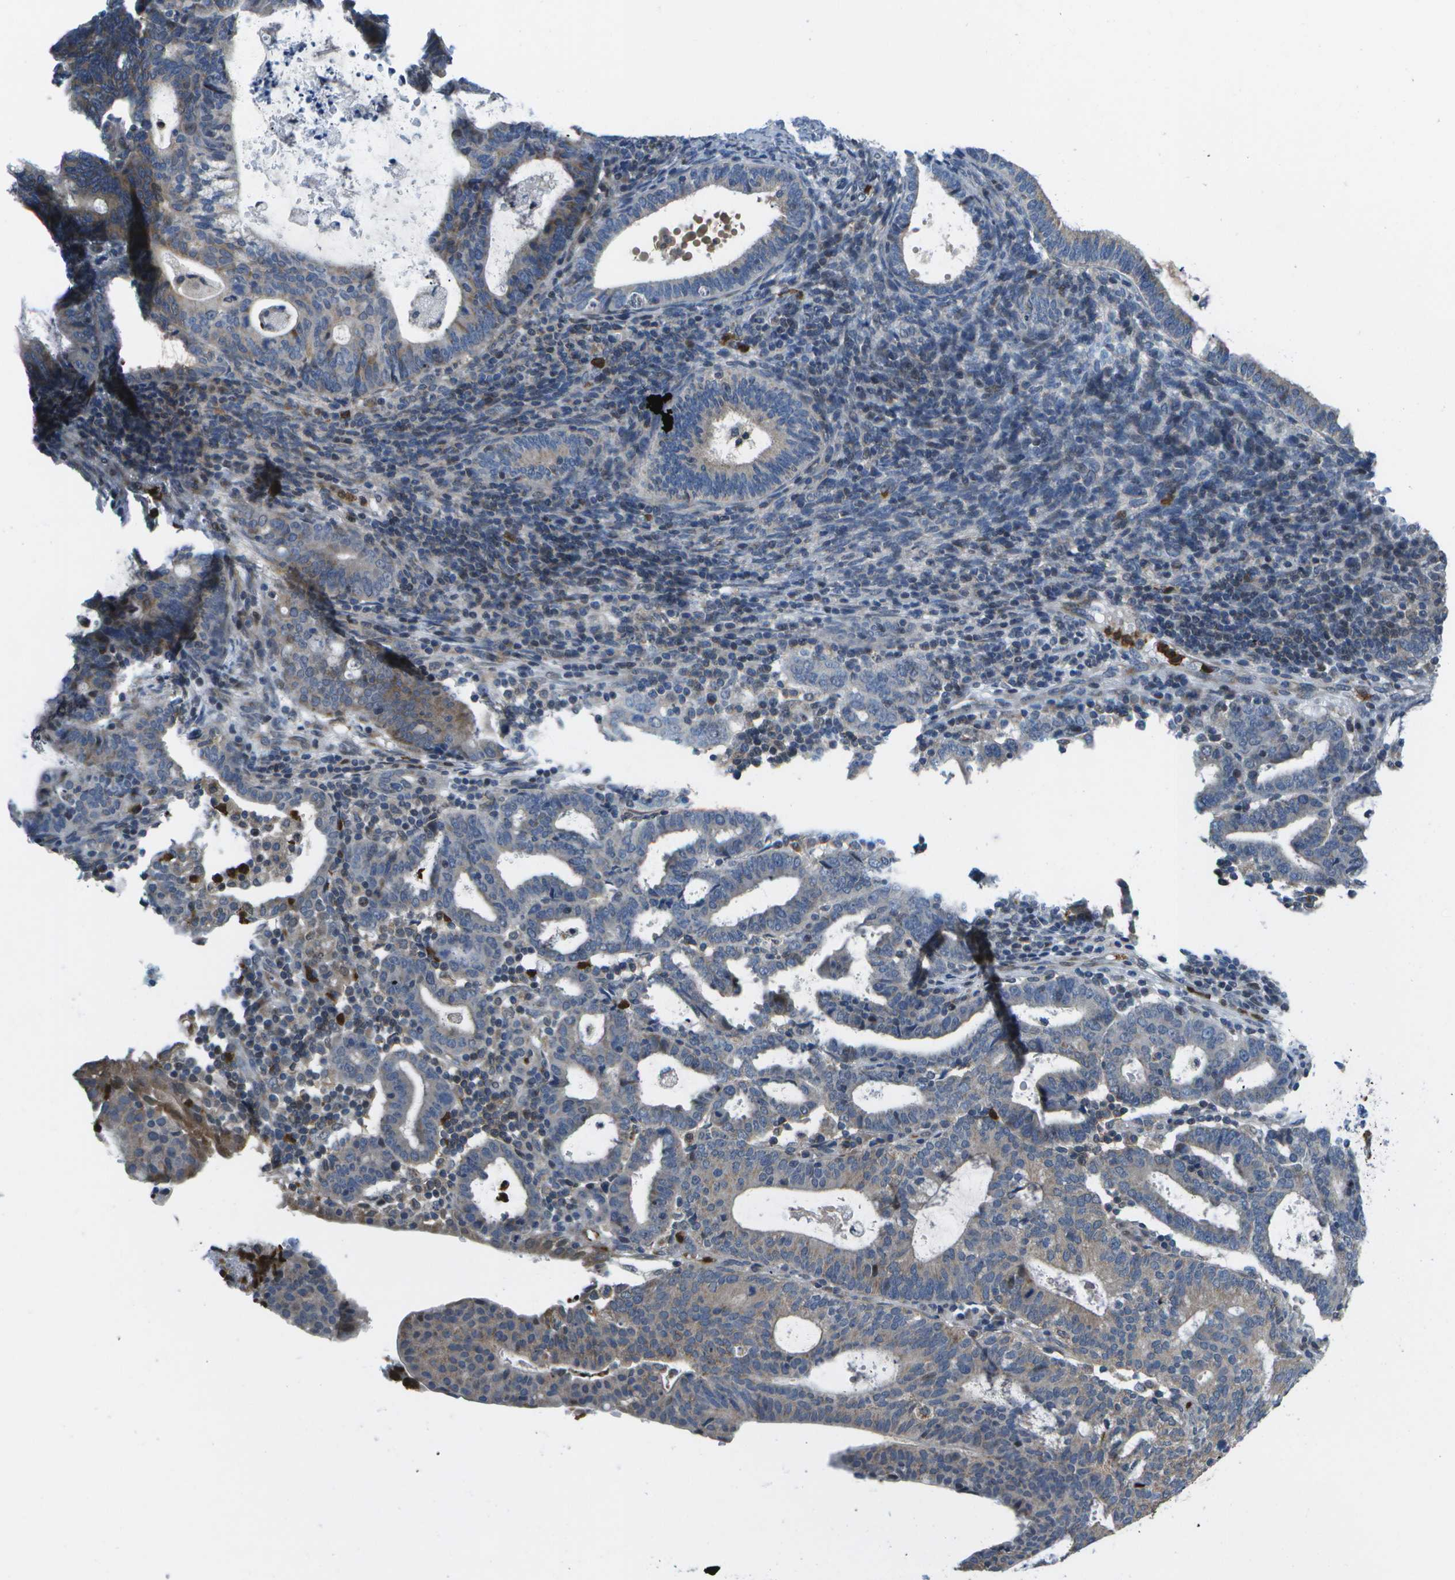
{"staining": {"intensity": "weak", "quantity": "25%-75%", "location": "cytoplasmic/membranous"}, "tissue": "endometrial cancer", "cell_type": "Tumor cells", "image_type": "cancer", "snomed": [{"axis": "morphology", "description": "Adenocarcinoma, NOS"}, {"axis": "topography", "description": "Uterus"}], "caption": "This is an image of IHC staining of endometrial cancer (adenocarcinoma), which shows weak positivity in the cytoplasmic/membranous of tumor cells.", "gene": "GALNT15", "patient": {"sex": "female", "age": 83}}